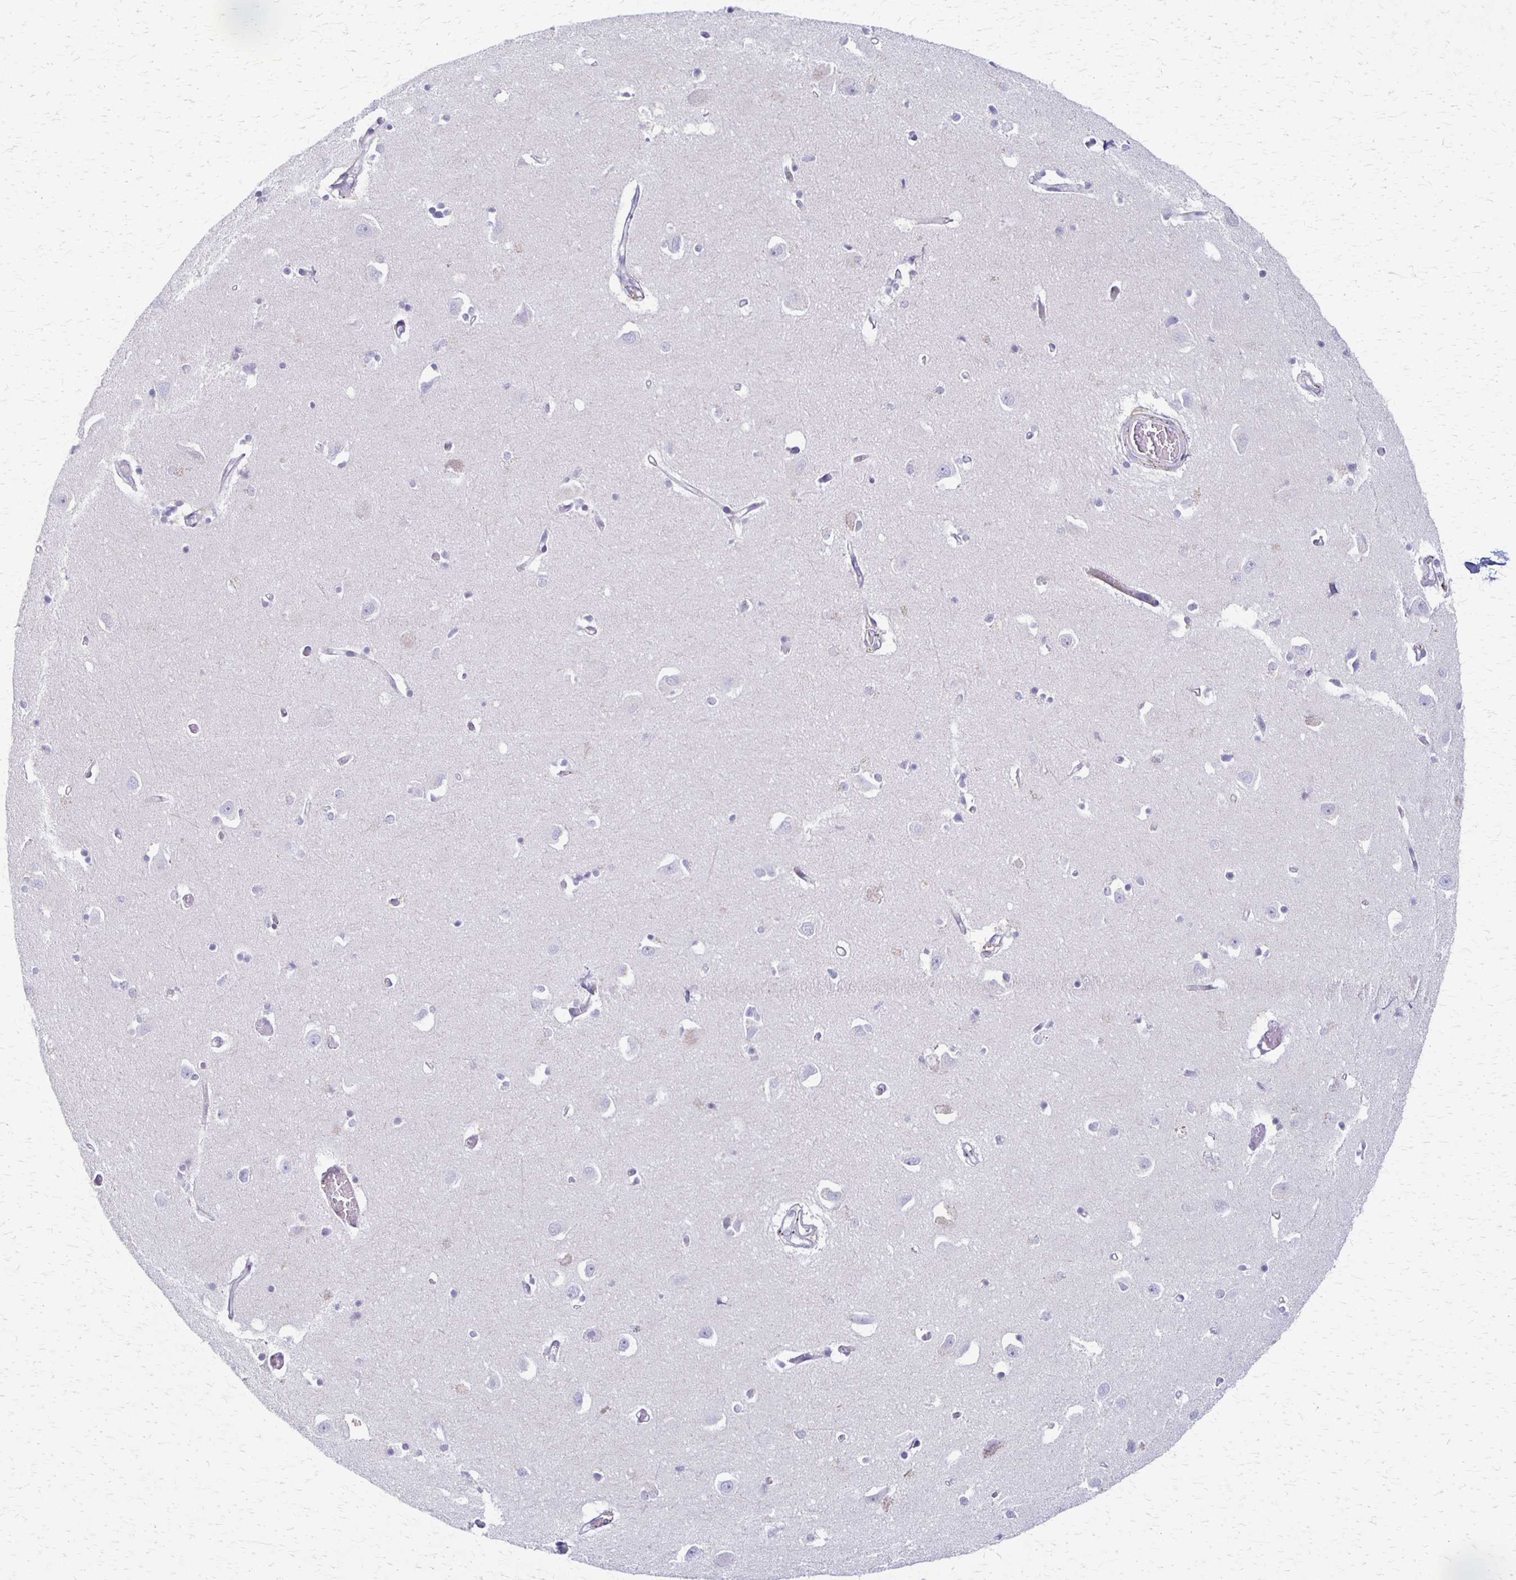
{"staining": {"intensity": "negative", "quantity": "none", "location": "none"}, "tissue": "caudate", "cell_type": "Glial cells", "image_type": "normal", "snomed": [{"axis": "morphology", "description": "Normal tissue, NOS"}, {"axis": "topography", "description": "Lateral ventricle wall"}, {"axis": "topography", "description": "Hippocampus"}], "caption": "This is an immunohistochemistry photomicrograph of normal caudate. There is no expression in glial cells.", "gene": "RHOC", "patient": {"sex": "female", "age": 63}}